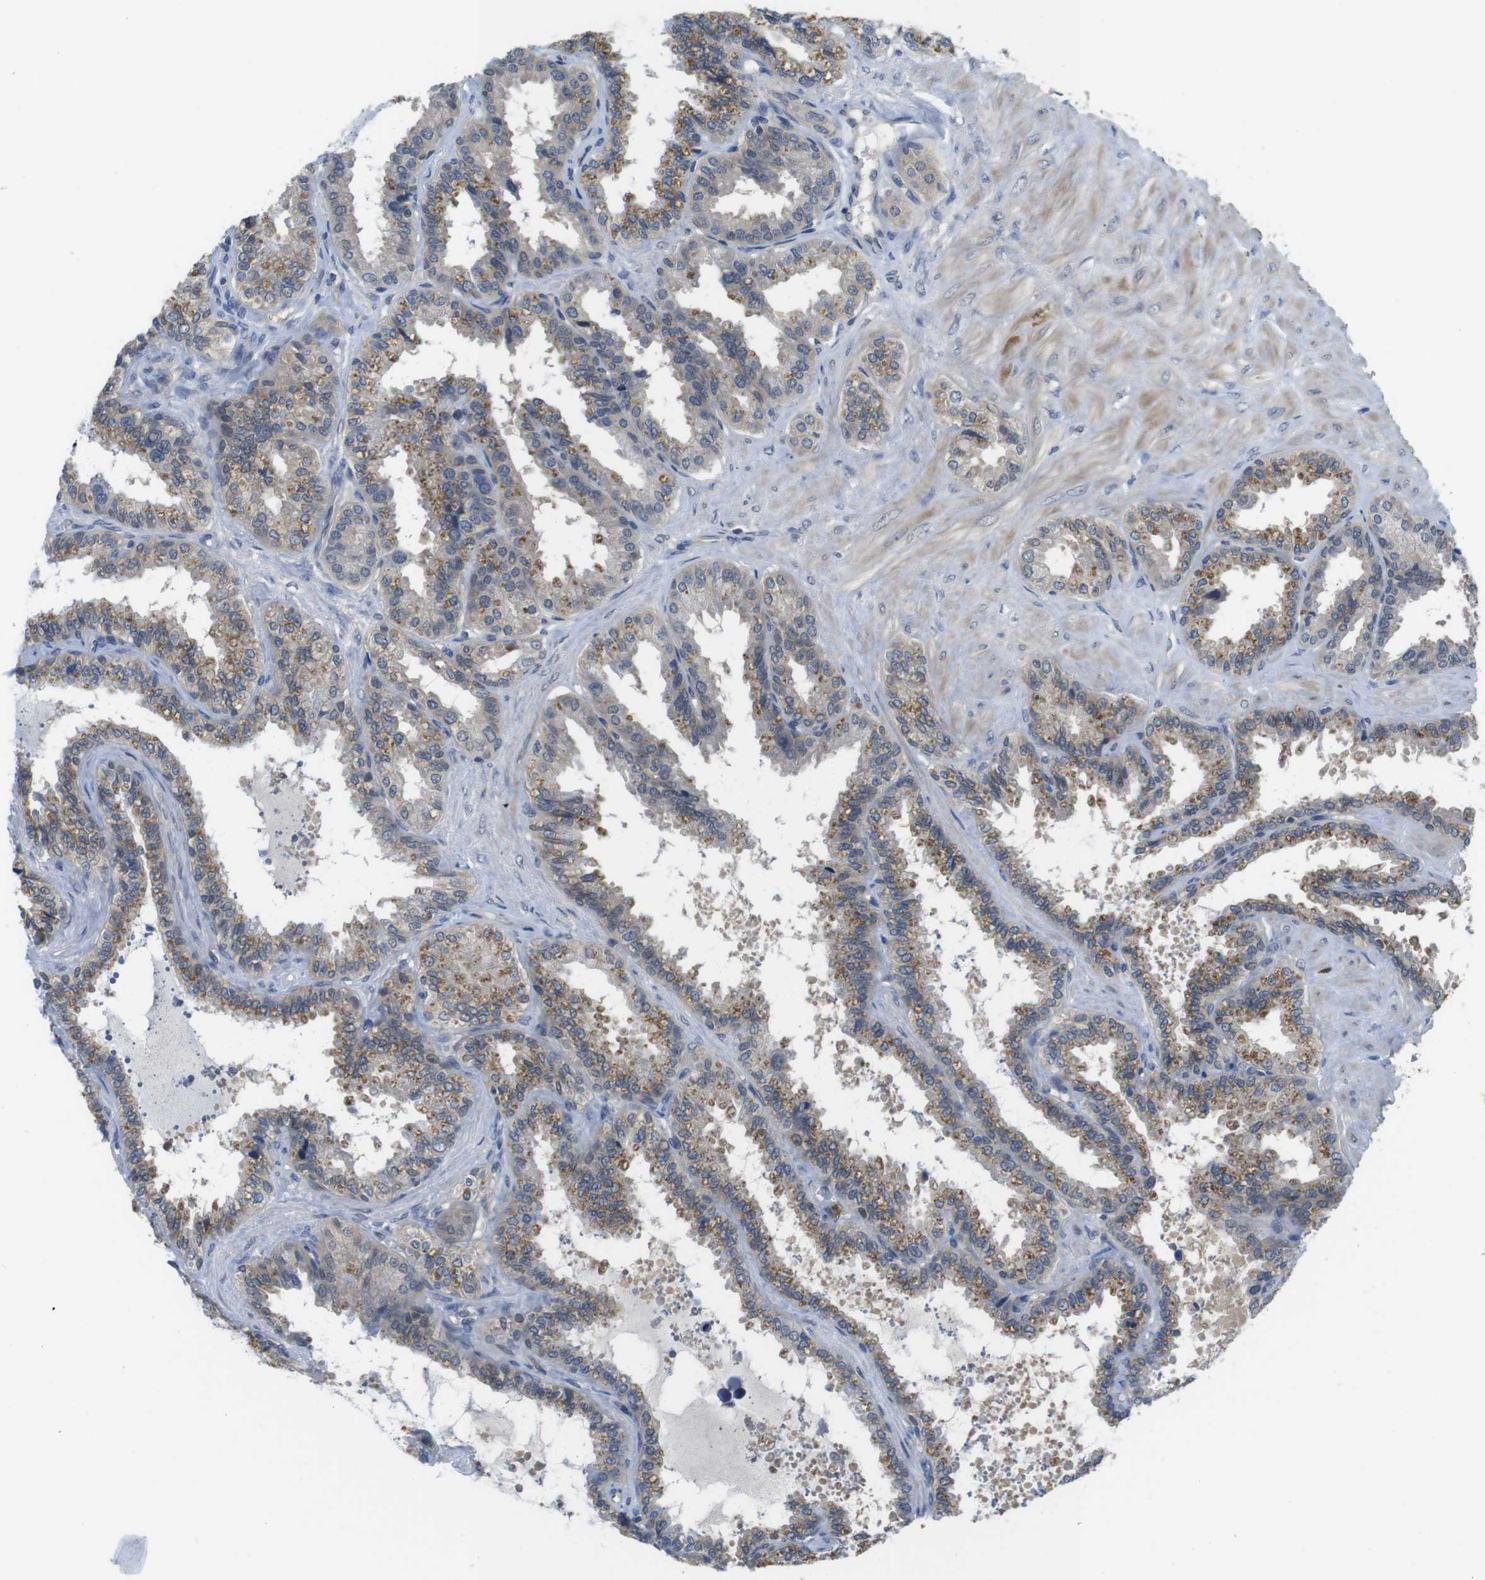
{"staining": {"intensity": "moderate", "quantity": ">75%", "location": "cytoplasmic/membranous"}, "tissue": "seminal vesicle", "cell_type": "Glandular cells", "image_type": "normal", "snomed": [{"axis": "morphology", "description": "Normal tissue, NOS"}, {"axis": "topography", "description": "Seminal veicle"}], "caption": "A high-resolution micrograph shows IHC staining of normal seminal vesicle, which shows moderate cytoplasmic/membranous expression in approximately >75% of glandular cells. (Stains: DAB (3,3'-diaminobenzidine) in brown, nuclei in blue, Microscopy: brightfield microscopy at high magnification).", "gene": "FADD", "patient": {"sex": "male", "age": 46}}